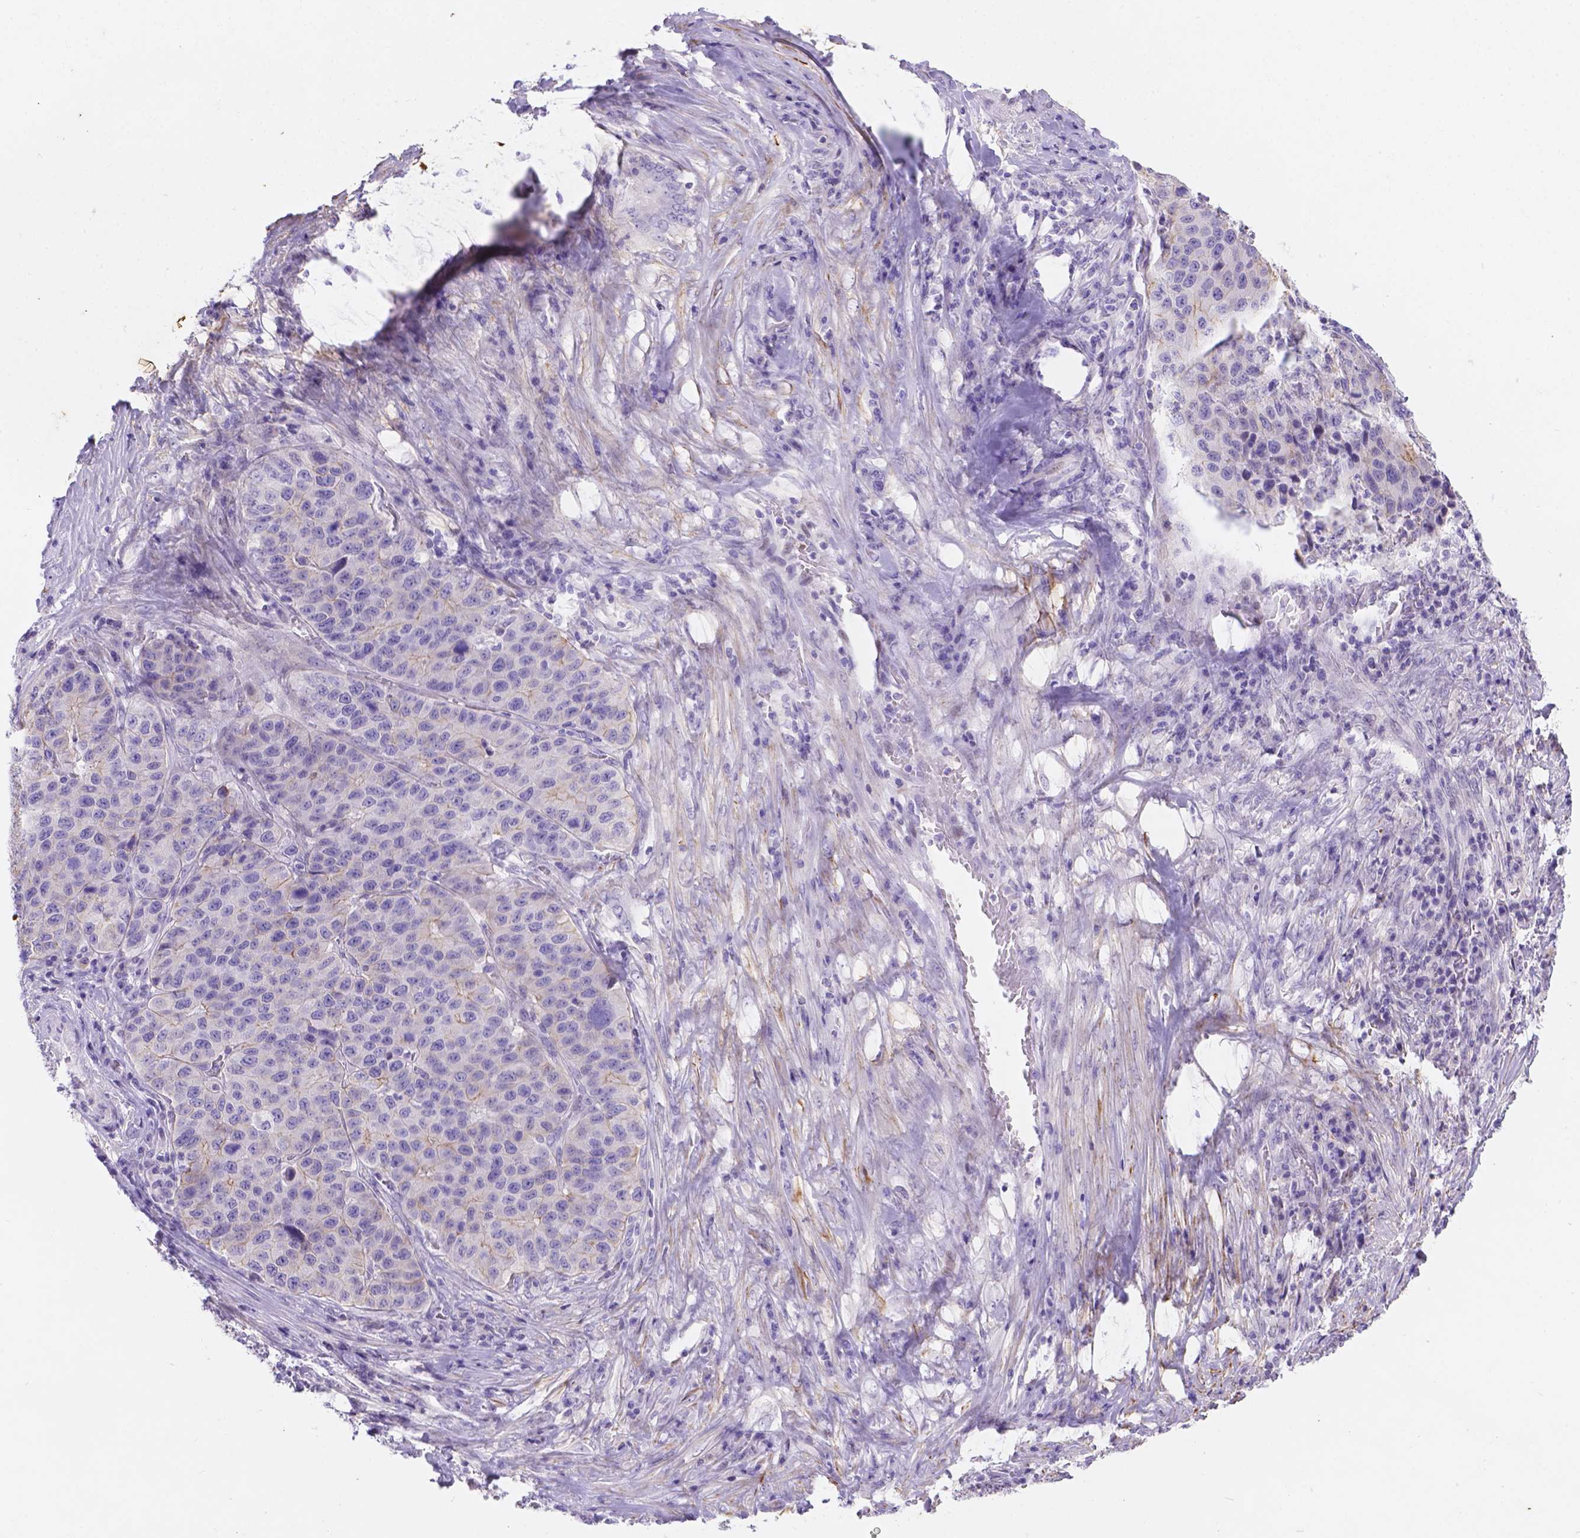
{"staining": {"intensity": "weak", "quantity": "<25%", "location": "cytoplasmic/membranous"}, "tissue": "stomach cancer", "cell_type": "Tumor cells", "image_type": "cancer", "snomed": [{"axis": "morphology", "description": "Adenocarcinoma, NOS"}, {"axis": "topography", "description": "Stomach"}], "caption": "IHC of human adenocarcinoma (stomach) exhibits no expression in tumor cells.", "gene": "DMWD", "patient": {"sex": "male", "age": 71}}